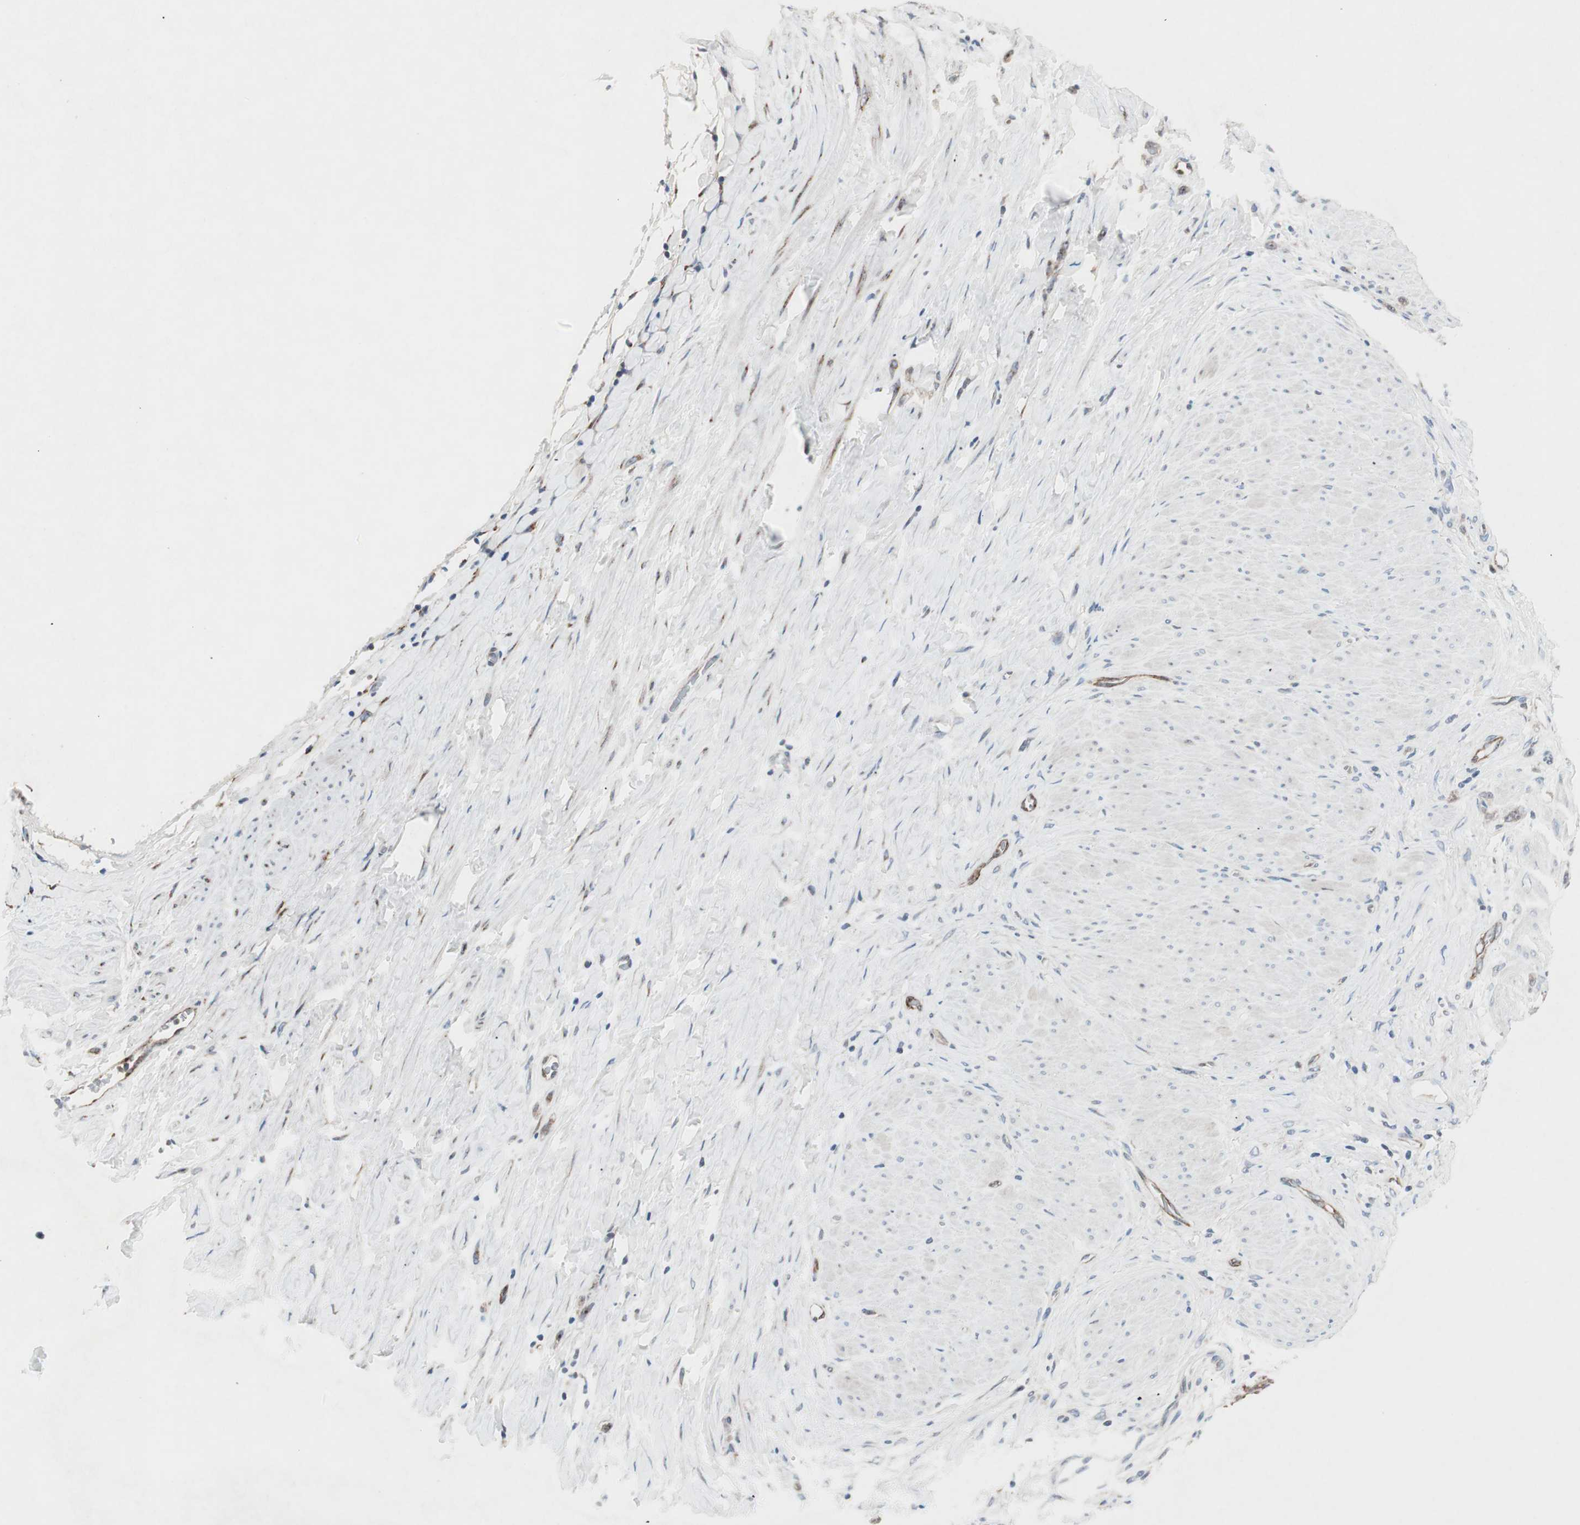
{"staining": {"intensity": "weak", "quantity": ">75%", "location": "cytoplasmic/membranous"}, "tissue": "stomach cancer", "cell_type": "Tumor cells", "image_type": "cancer", "snomed": [{"axis": "morphology", "description": "Adenocarcinoma, NOS"}, {"axis": "topography", "description": "Stomach"}], "caption": "Tumor cells display weak cytoplasmic/membranous staining in about >75% of cells in stomach cancer. (DAB (3,3'-diaminobenzidine) IHC, brown staining for protein, blue staining for nuclei).", "gene": "CCL14", "patient": {"sex": "male", "age": 82}}